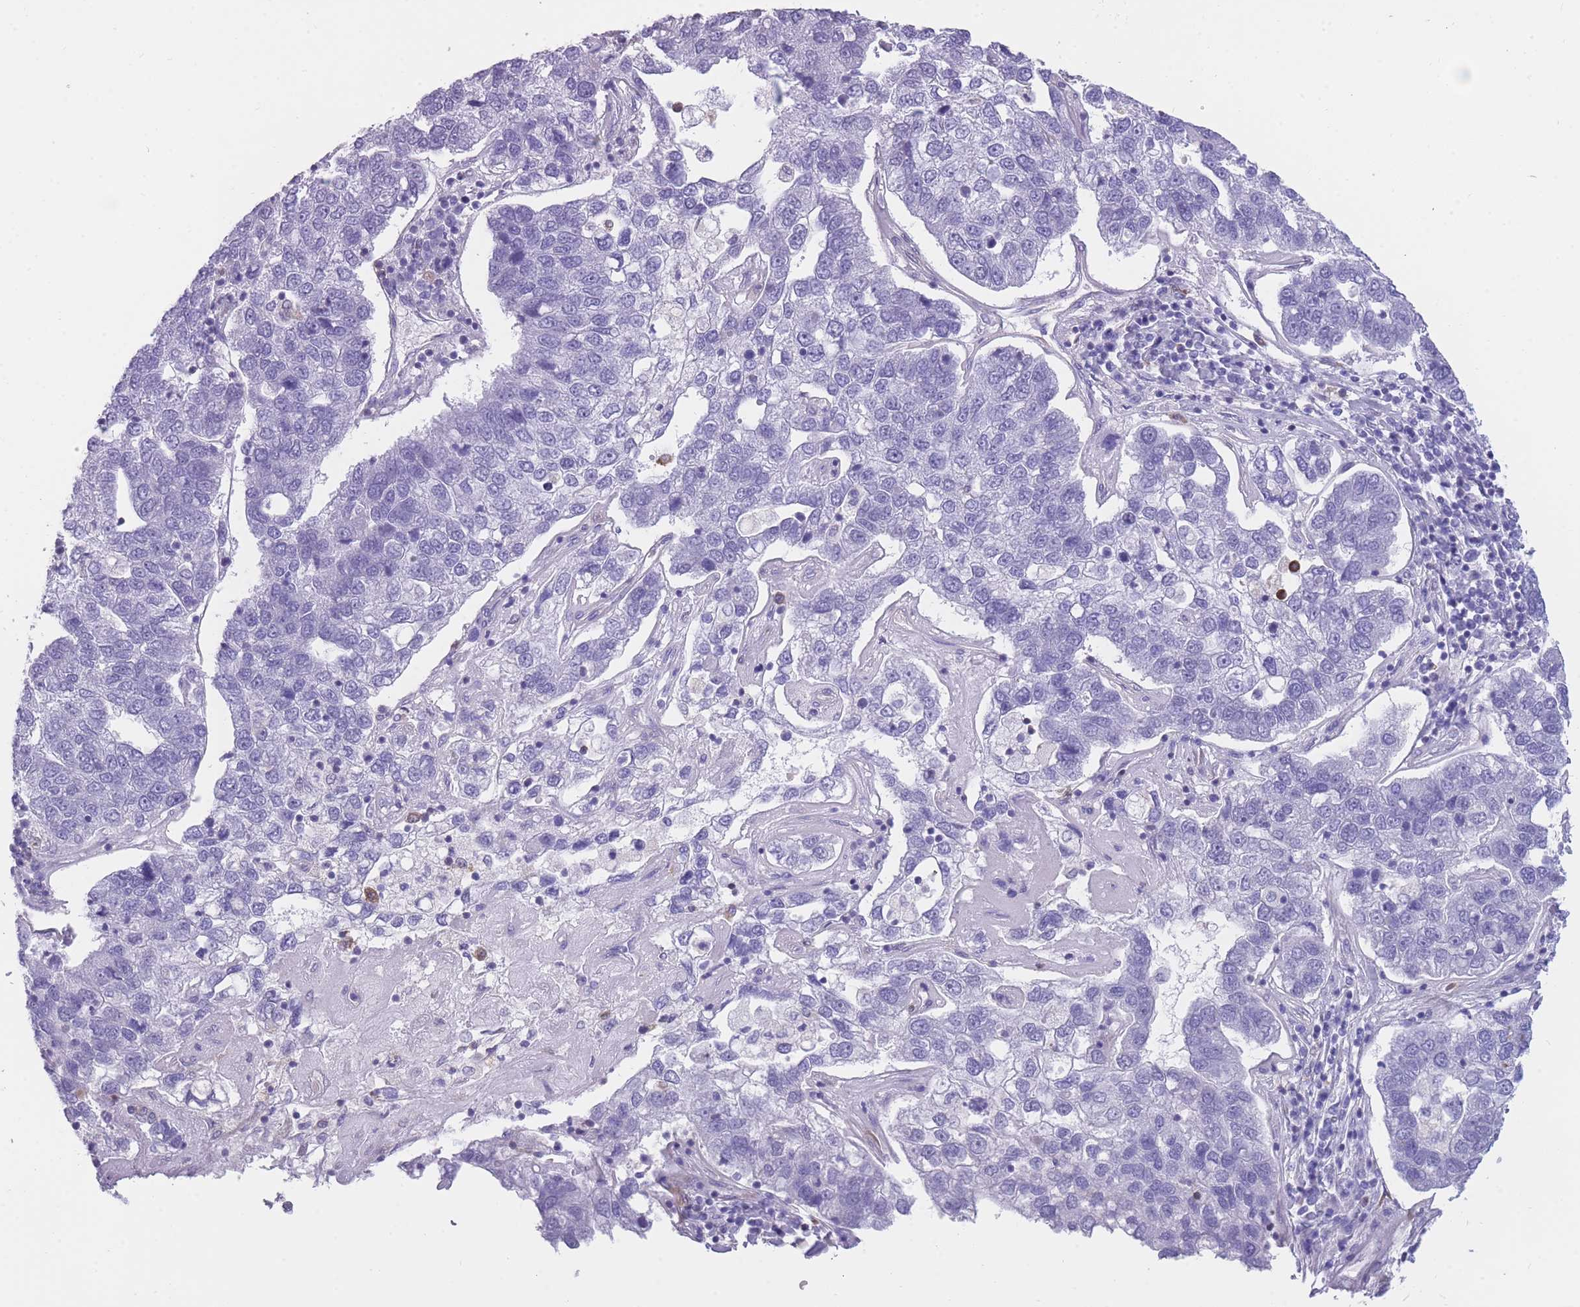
{"staining": {"intensity": "negative", "quantity": "none", "location": "none"}, "tissue": "pancreatic cancer", "cell_type": "Tumor cells", "image_type": "cancer", "snomed": [{"axis": "morphology", "description": "Adenocarcinoma, NOS"}, {"axis": "topography", "description": "Pancreas"}], "caption": "Immunohistochemistry of human pancreatic adenocarcinoma displays no expression in tumor cells.", "gene": "ZNF662", "patient": {"sex": "female", "age": 61}}